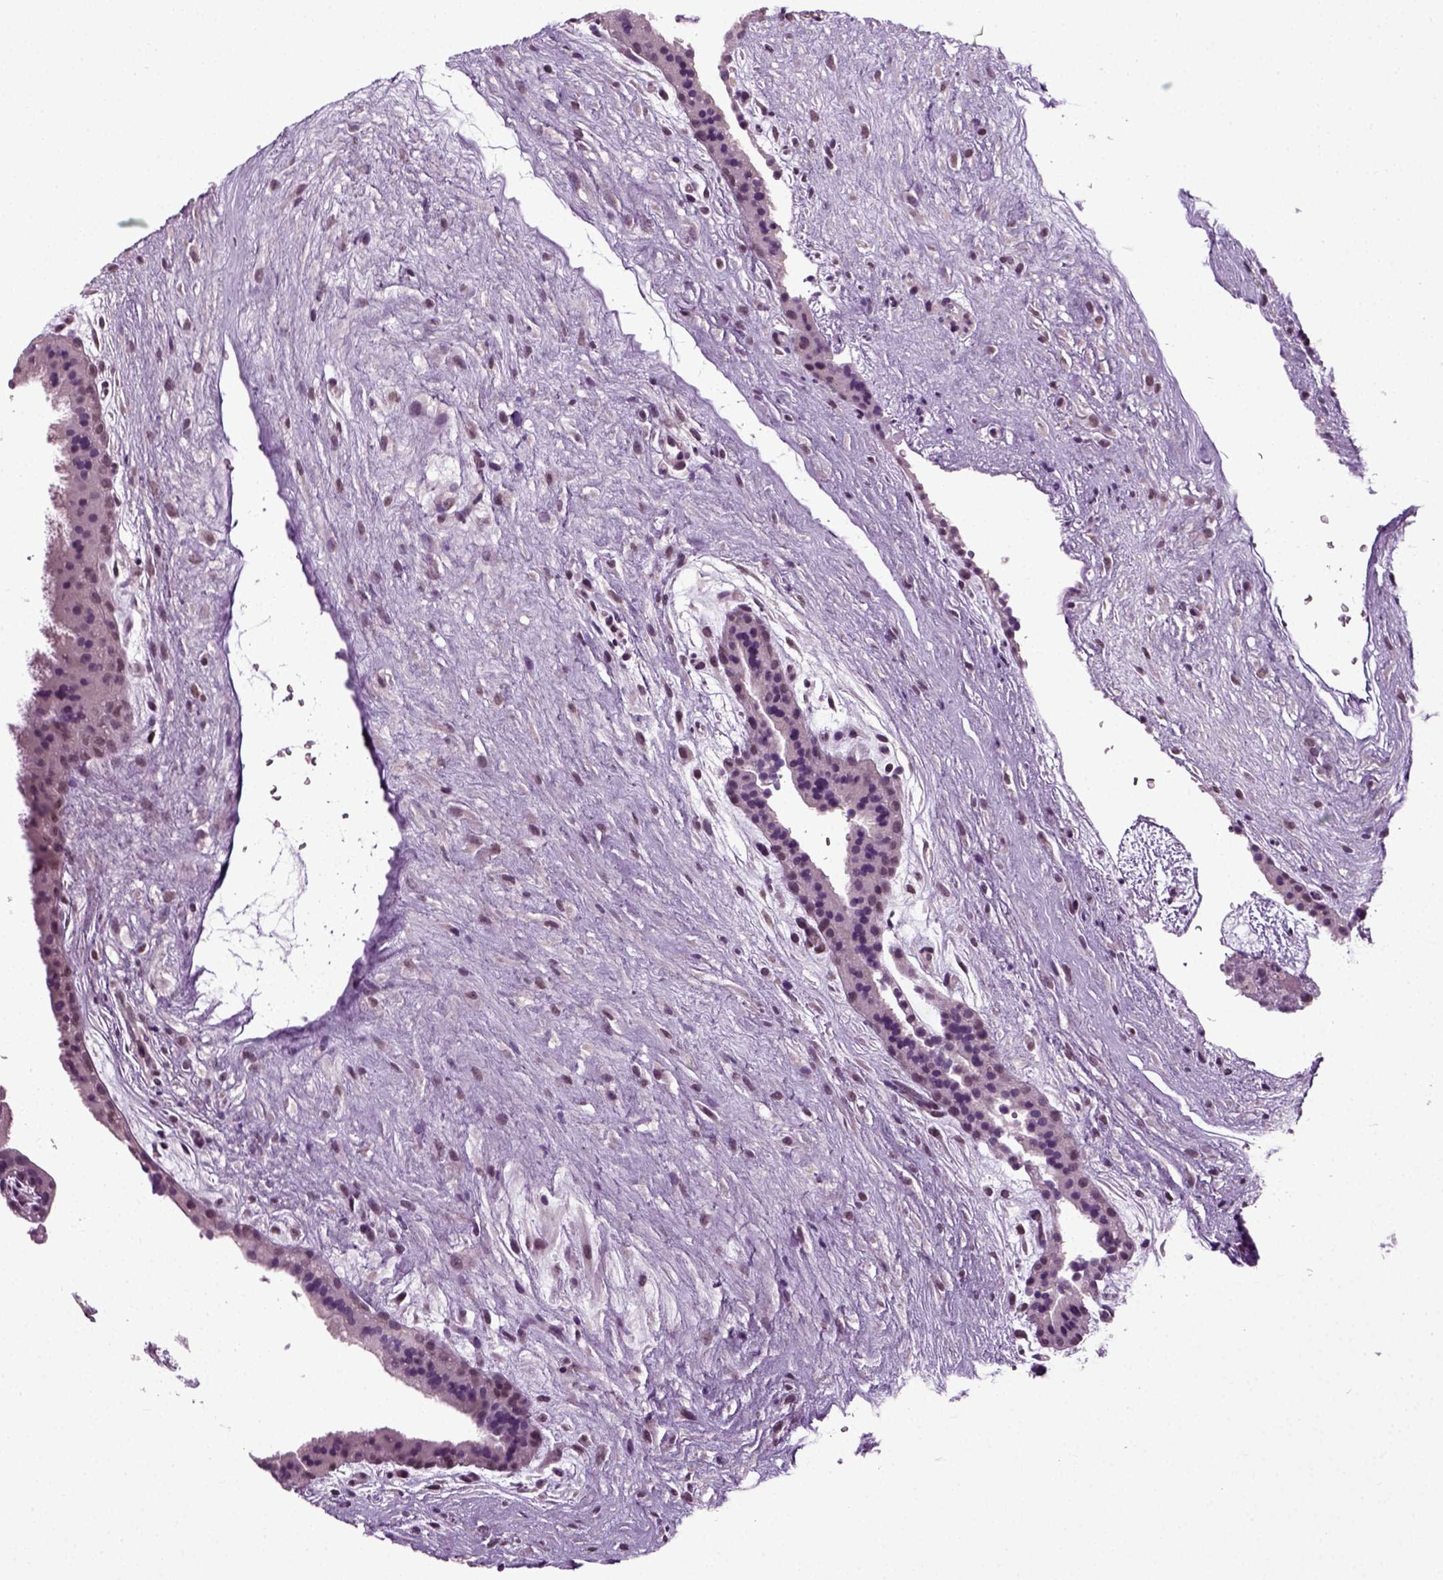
{"staining": {"intensity": "moderate", "quantity": "25%-75%", "location": "nuclear"}, "tissue": "placenta", "cell_type": "Decidual cells", "image_type": "normal", "snomed": [{"axis": "morphology", "description": "Normal tissue, NOS"}, {"axis": "topography", "description": "Placenta"}], "caption": "Immunohistochemistry (IHC) photomicrograph of unremarkable human placenta stained for a protein (brown), which shows medium levels of moderate nuclear expression in approximately 25%-75% of decidual cells.", "gene": "RCOR3", "patient": {"sex": "female", "age": 19}}